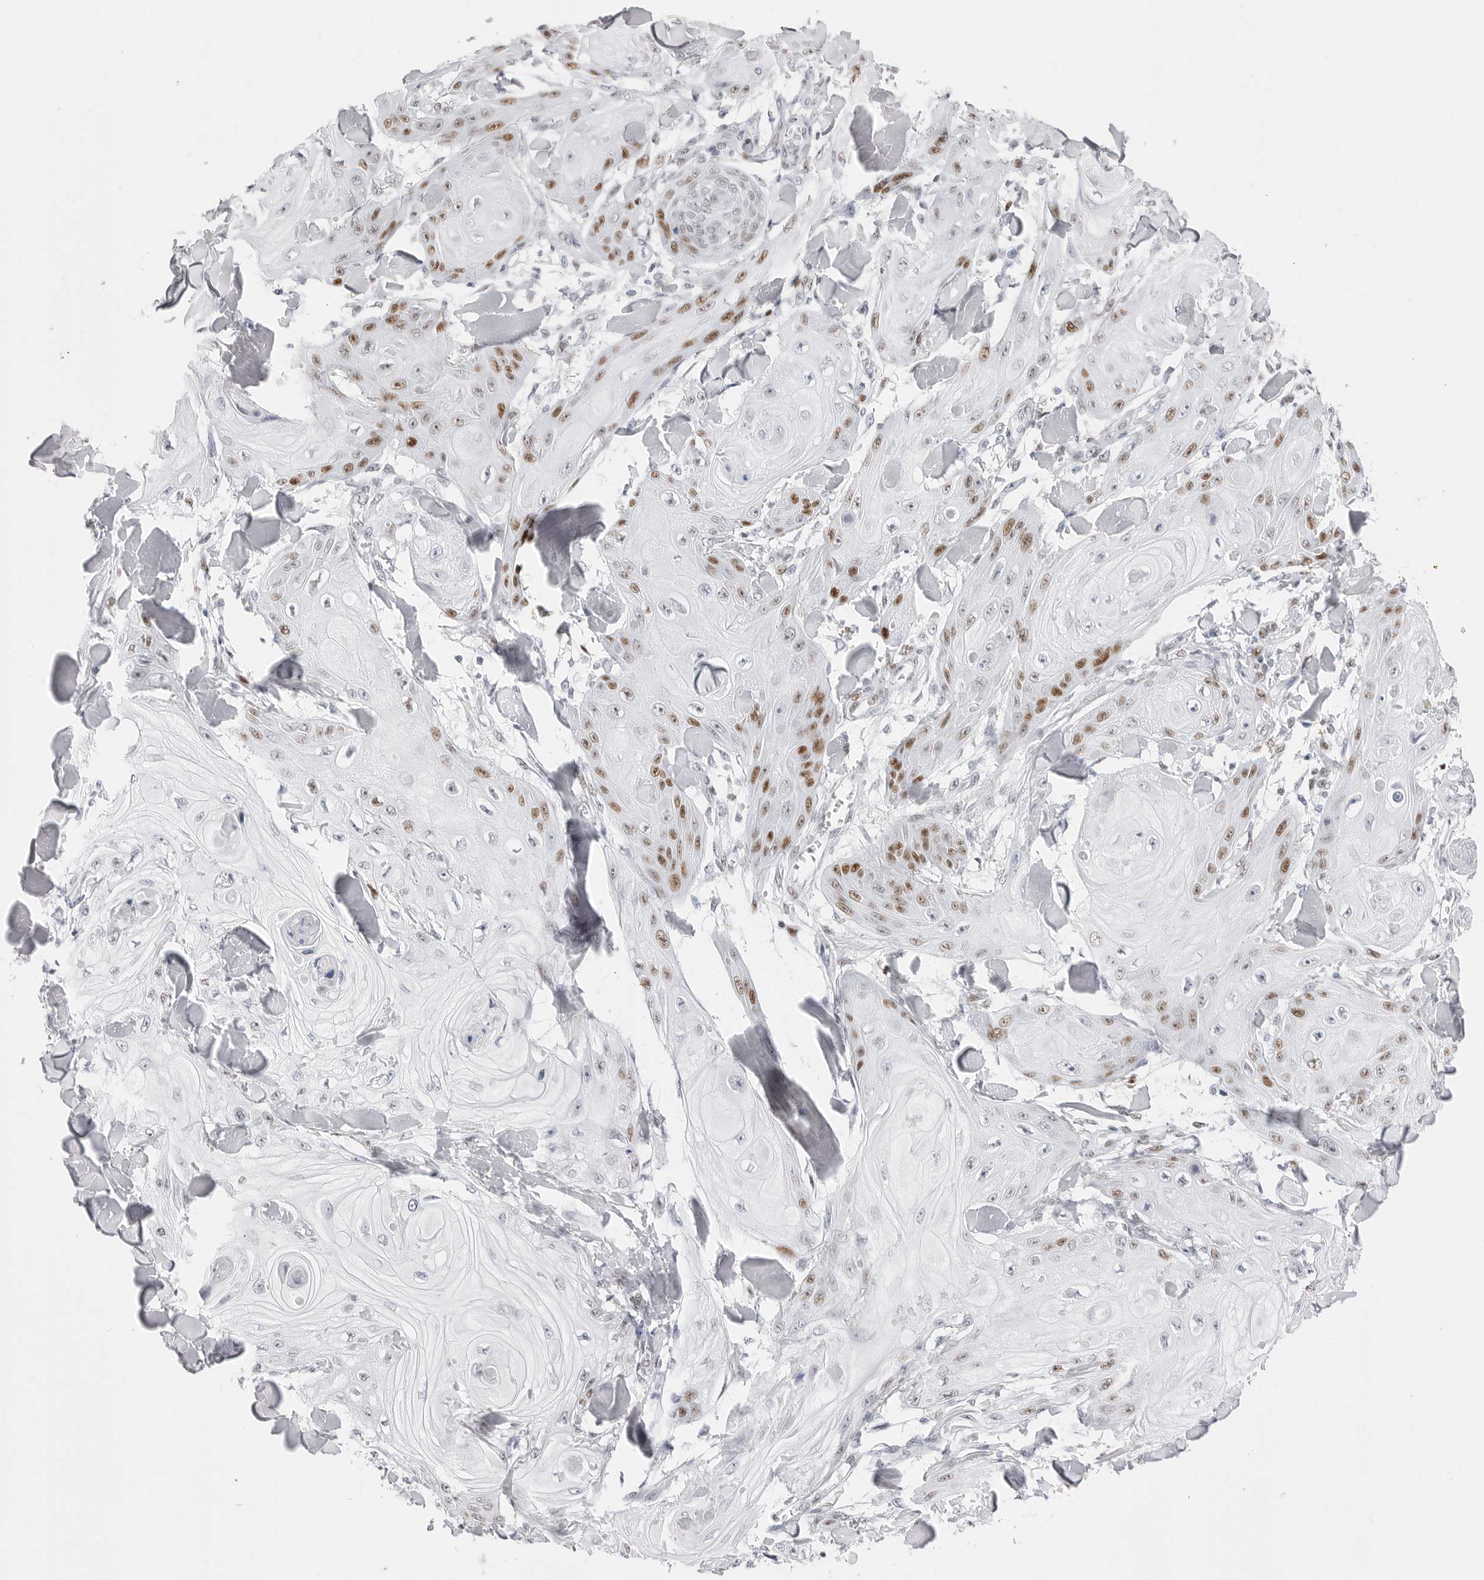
{"staining": {"intensity": "moderate", "quantity": "25%-75%", "location": "nuclear"}, "tissue": "skin cancer", "cell_type": "Tumor cells", "image_type": "cancer", "snomed": [{"axis": "morphology", "description": "Squamous cell carcinoma, NOS"}, {"axis": "topography", "description": "Skin"}], "caption": "Skin cancer was stained to show a protein in brown. There is medium levels of moderate nuclear expression in approximately 25%-75% of tumor cells.", "gene": "NASP", "patient": {"sex": "male", "age": 74}}